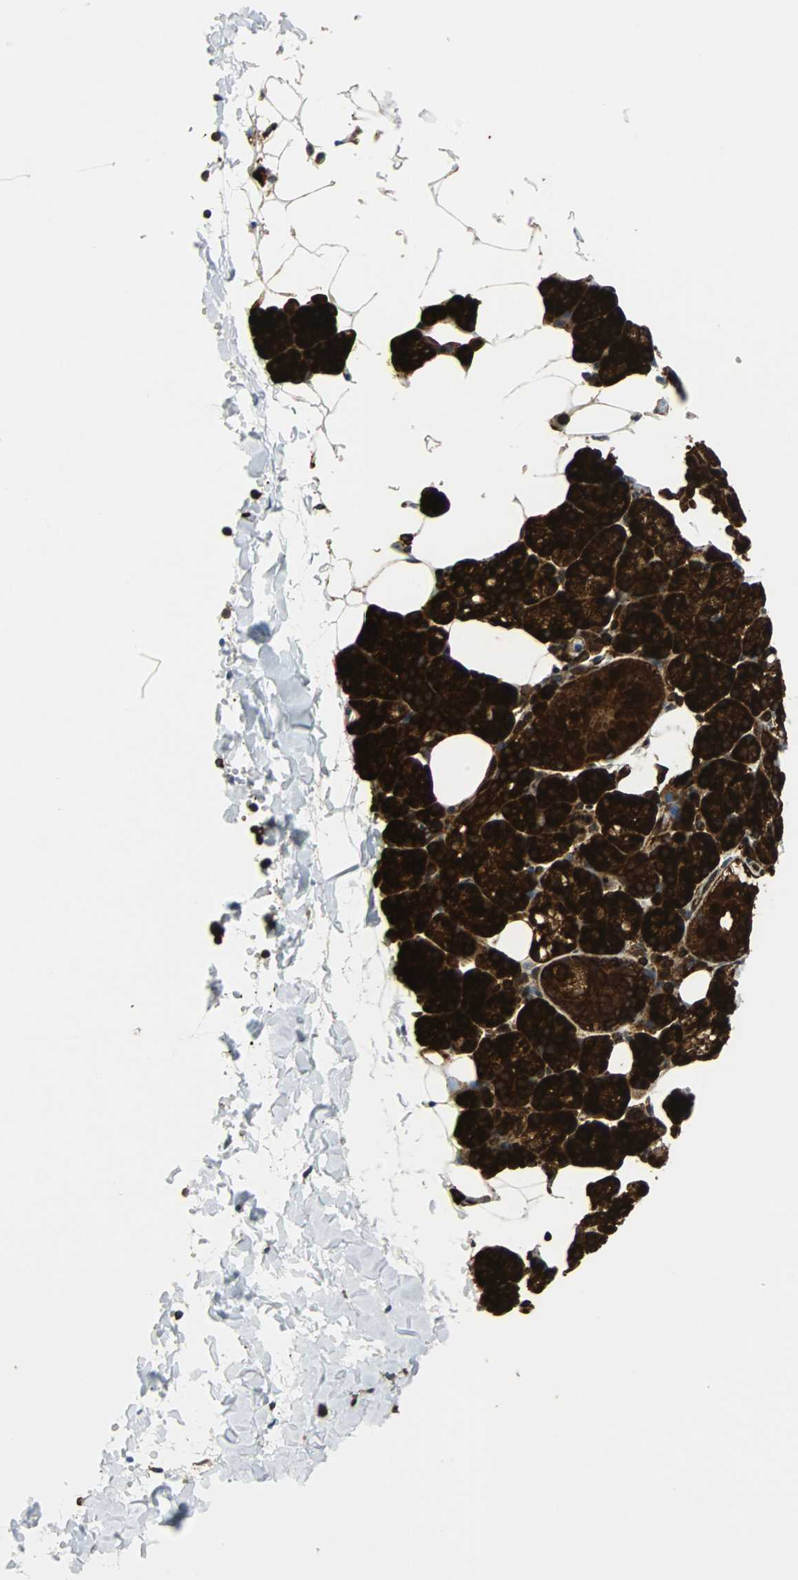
{"staining": {"intensity": "strong", "quantity": ">75%", "location": "cytoplasmic/membranous"}, "tissue": "salivary gland", "cell_type": "Glandular cells", "image_type": "normal", "snomed": [{"axis": "morphology", "description": "Normal tissue, NOS"}, {"axis": "topography", "description": "Lymph node"}, {"axis": "topography", "description": "Salivary gland"}], "caption": "Immunohistochemical staining of benign salivary gland exhibits high levels of strong cytoplasmic/membranous positivity in about >75% of glandular cells.", "gene": "TUBA4A", "patient": {"sex": "male", "age": 8}}